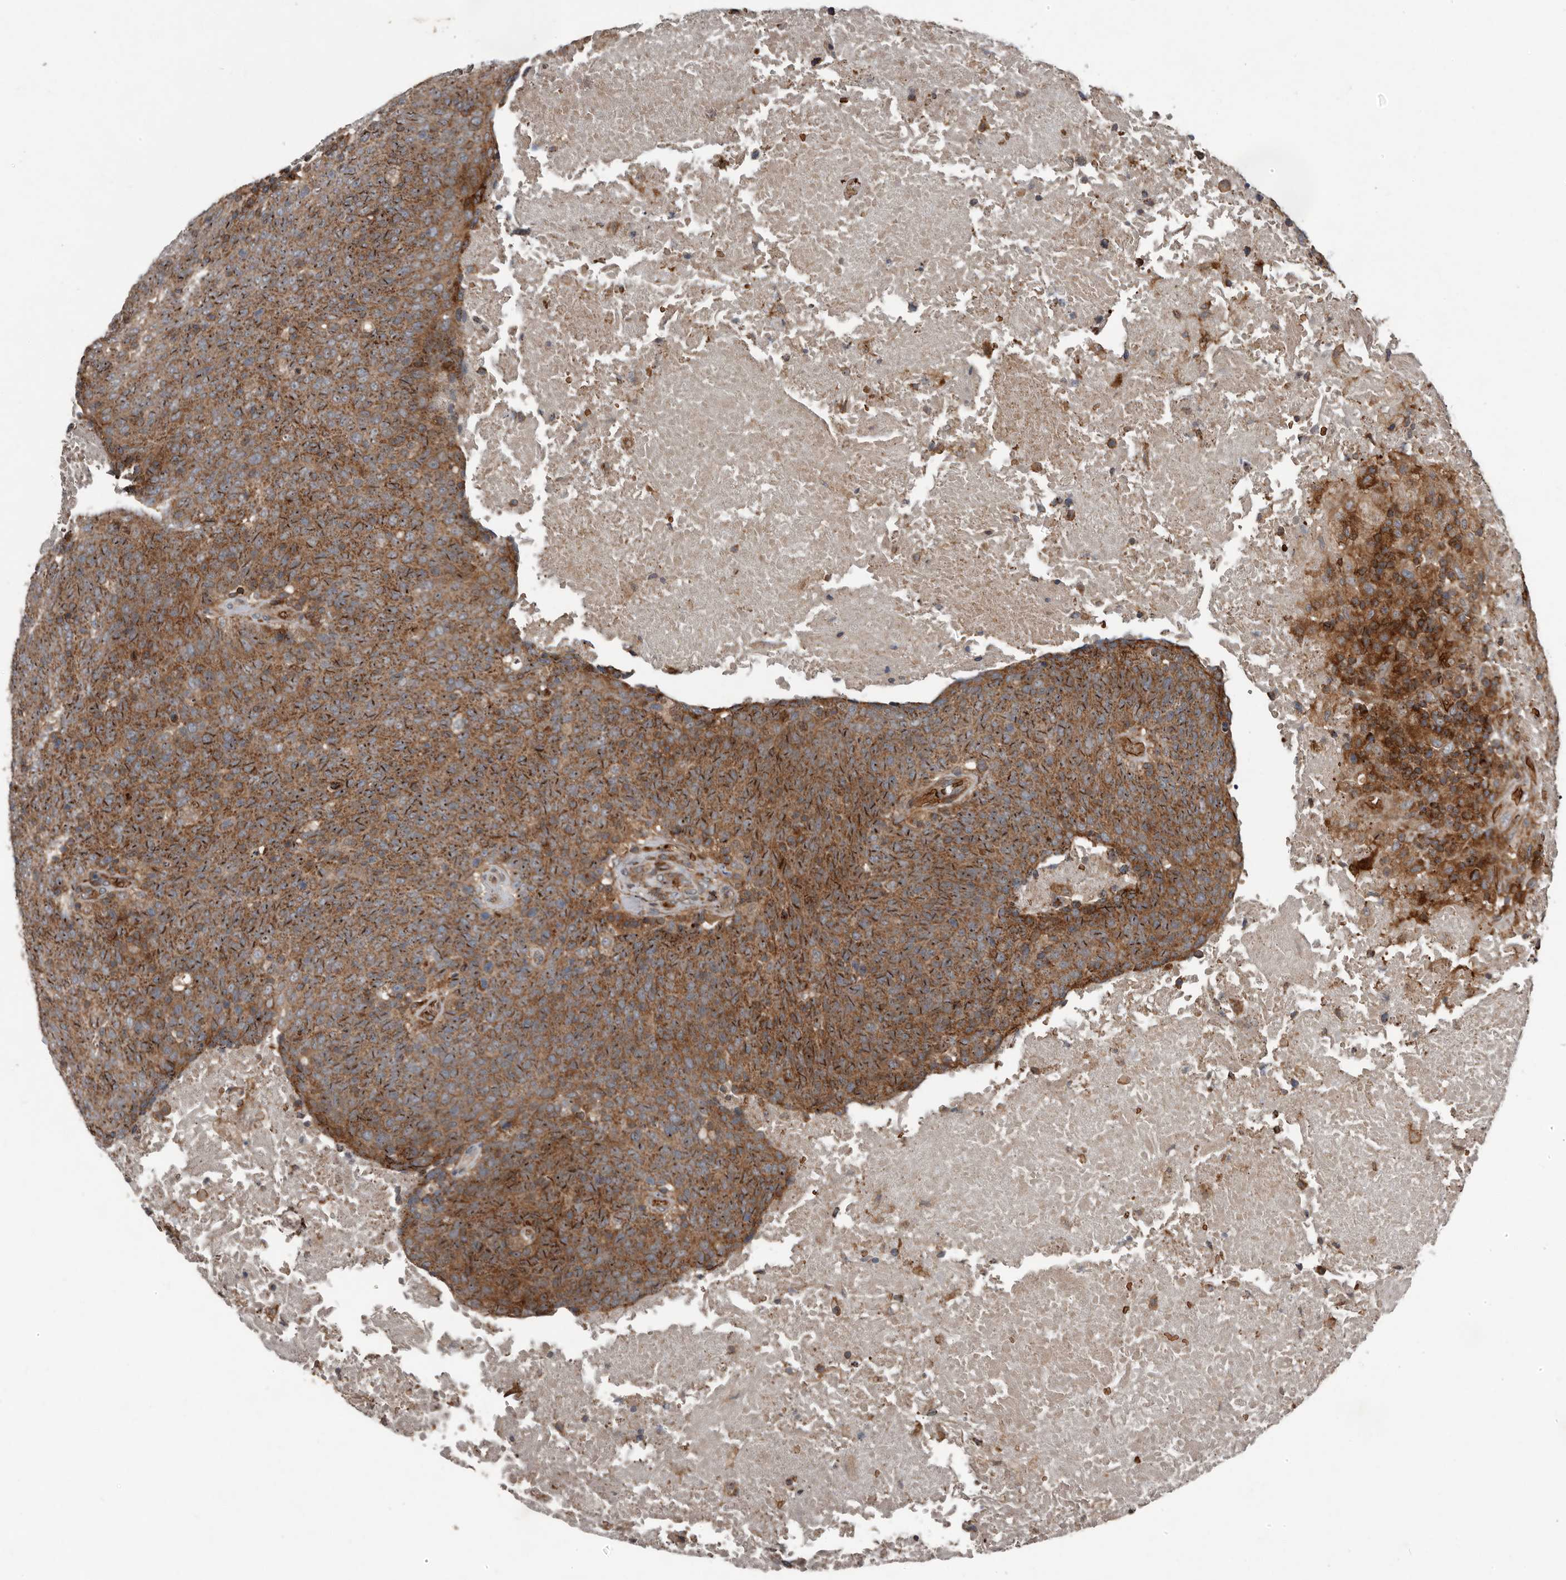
{"staining": {"intensity": "strong", "quantity": ">75%", "location": "cytoplasmic/membranous"}, "tissue": "head and neck cancer", "cell_type": "Tumor cells", "image_type": "cancer", "snomed": [{"axis": "morphology", "description": "Squamous cell carcinoma, NOS"}, {"axis": "morphology", "description": "Squamous cell carcinoma, metastatic, NOS"}, {"axis": "topography", "description": "Lymph node"}, {"axis": "topography", "description": "Head-Neck"}], "caption": "Head and neck metastatic squamous cell carcinoma stained for a protein shows strong cytoplasmic/membranous positivity in tumor cells.", "gene": "FBXO31", "patient": {"sex": "male", "age": 62}}